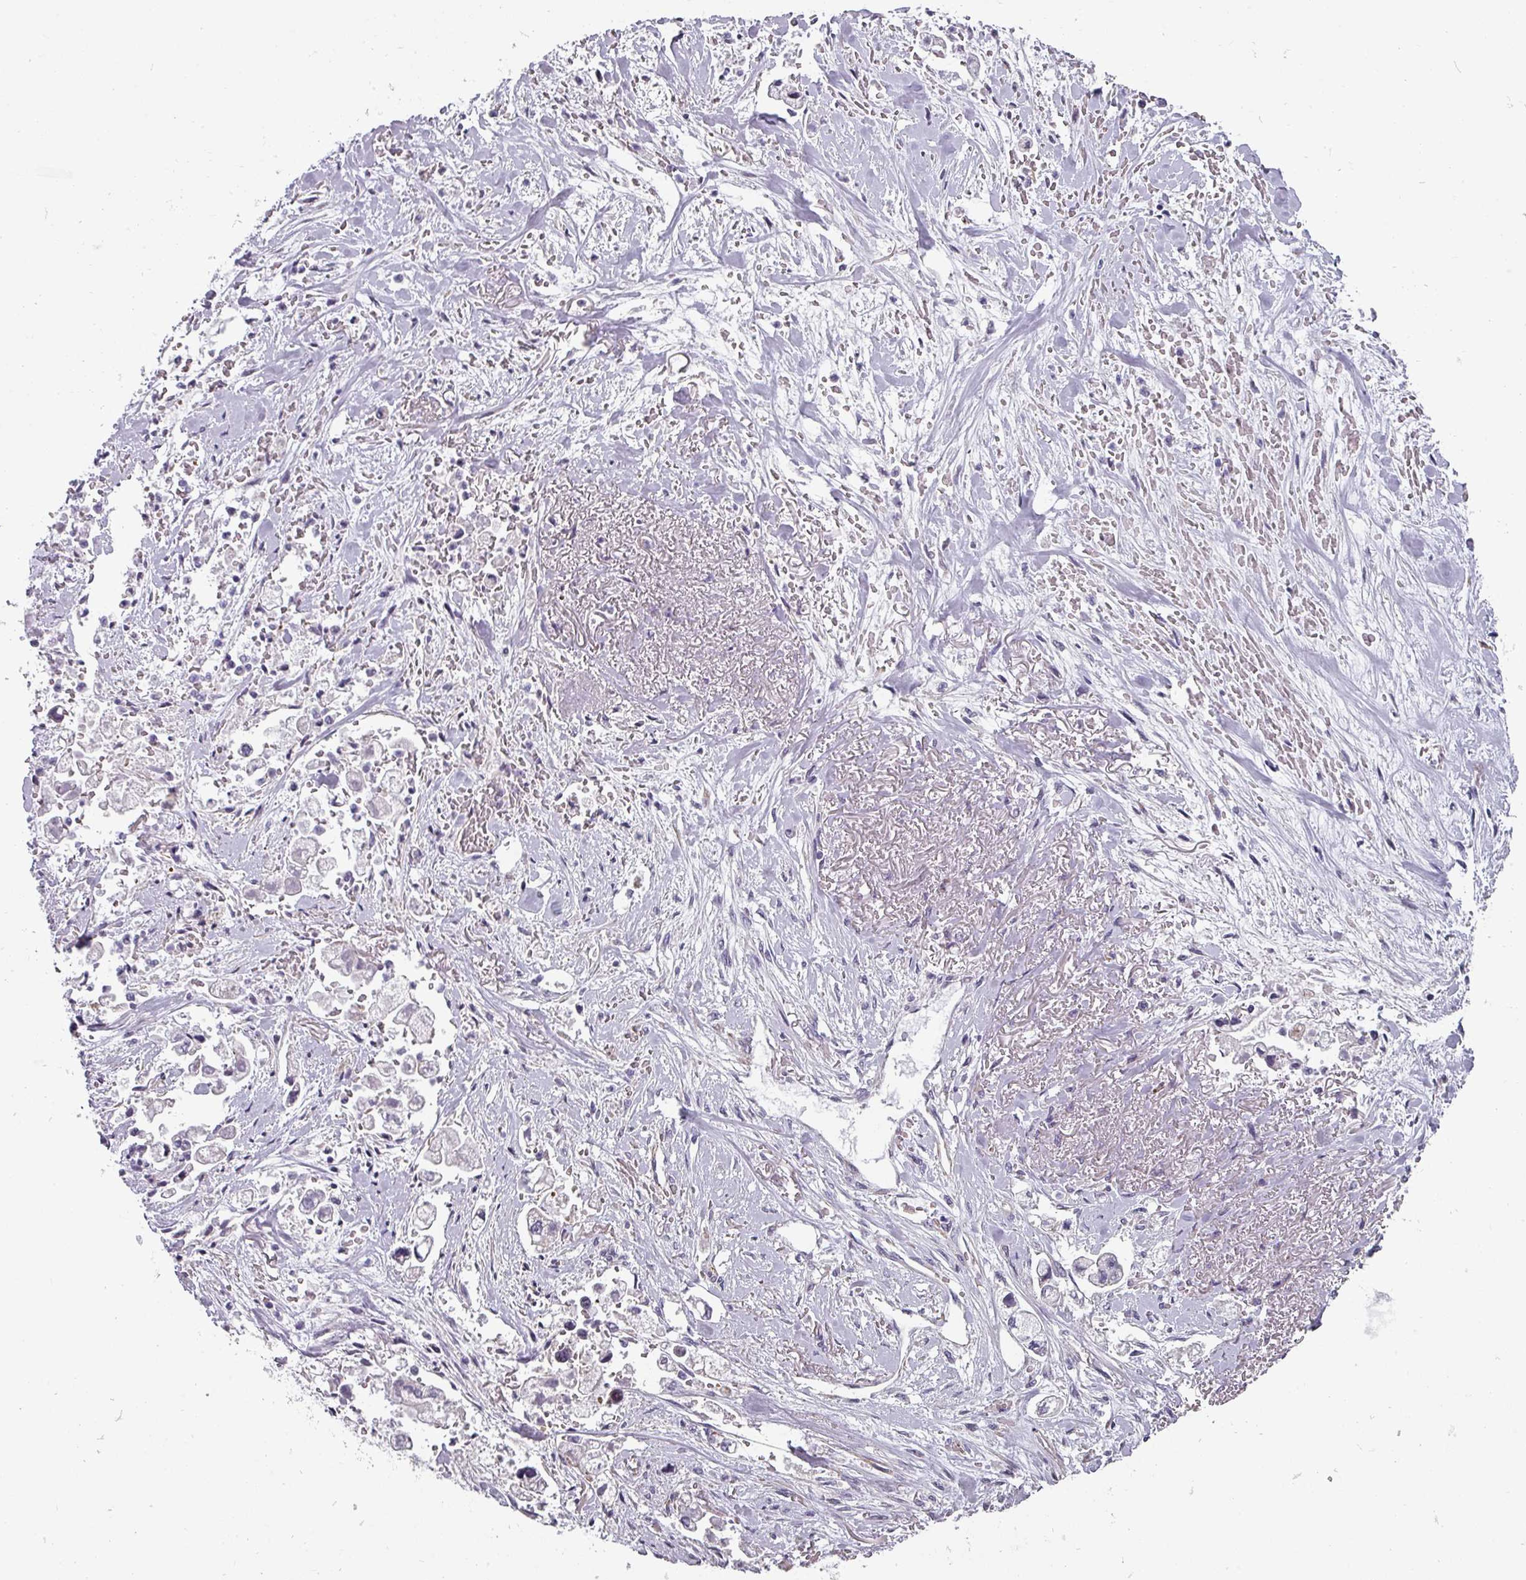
{"staining": {"intensity": "negative", "quantity": "none", "location": "none"}, "tissue": "stomach cancer", "cell_type": "Tumor cells", "image_type": "cancer", "snomed": [{"axis": "morphology", "description": "Adenocarcinoma, NOS"}, {"axis": "topography", "description": "Stomach"}], "caption": "The photomicrograph reveals no significant expression in tumor cells of stomach adenocarcinoma. Nuclei are stained in blue.", "gene": "CHRDL1", "patient": {"sex": "male", "age": 62}}